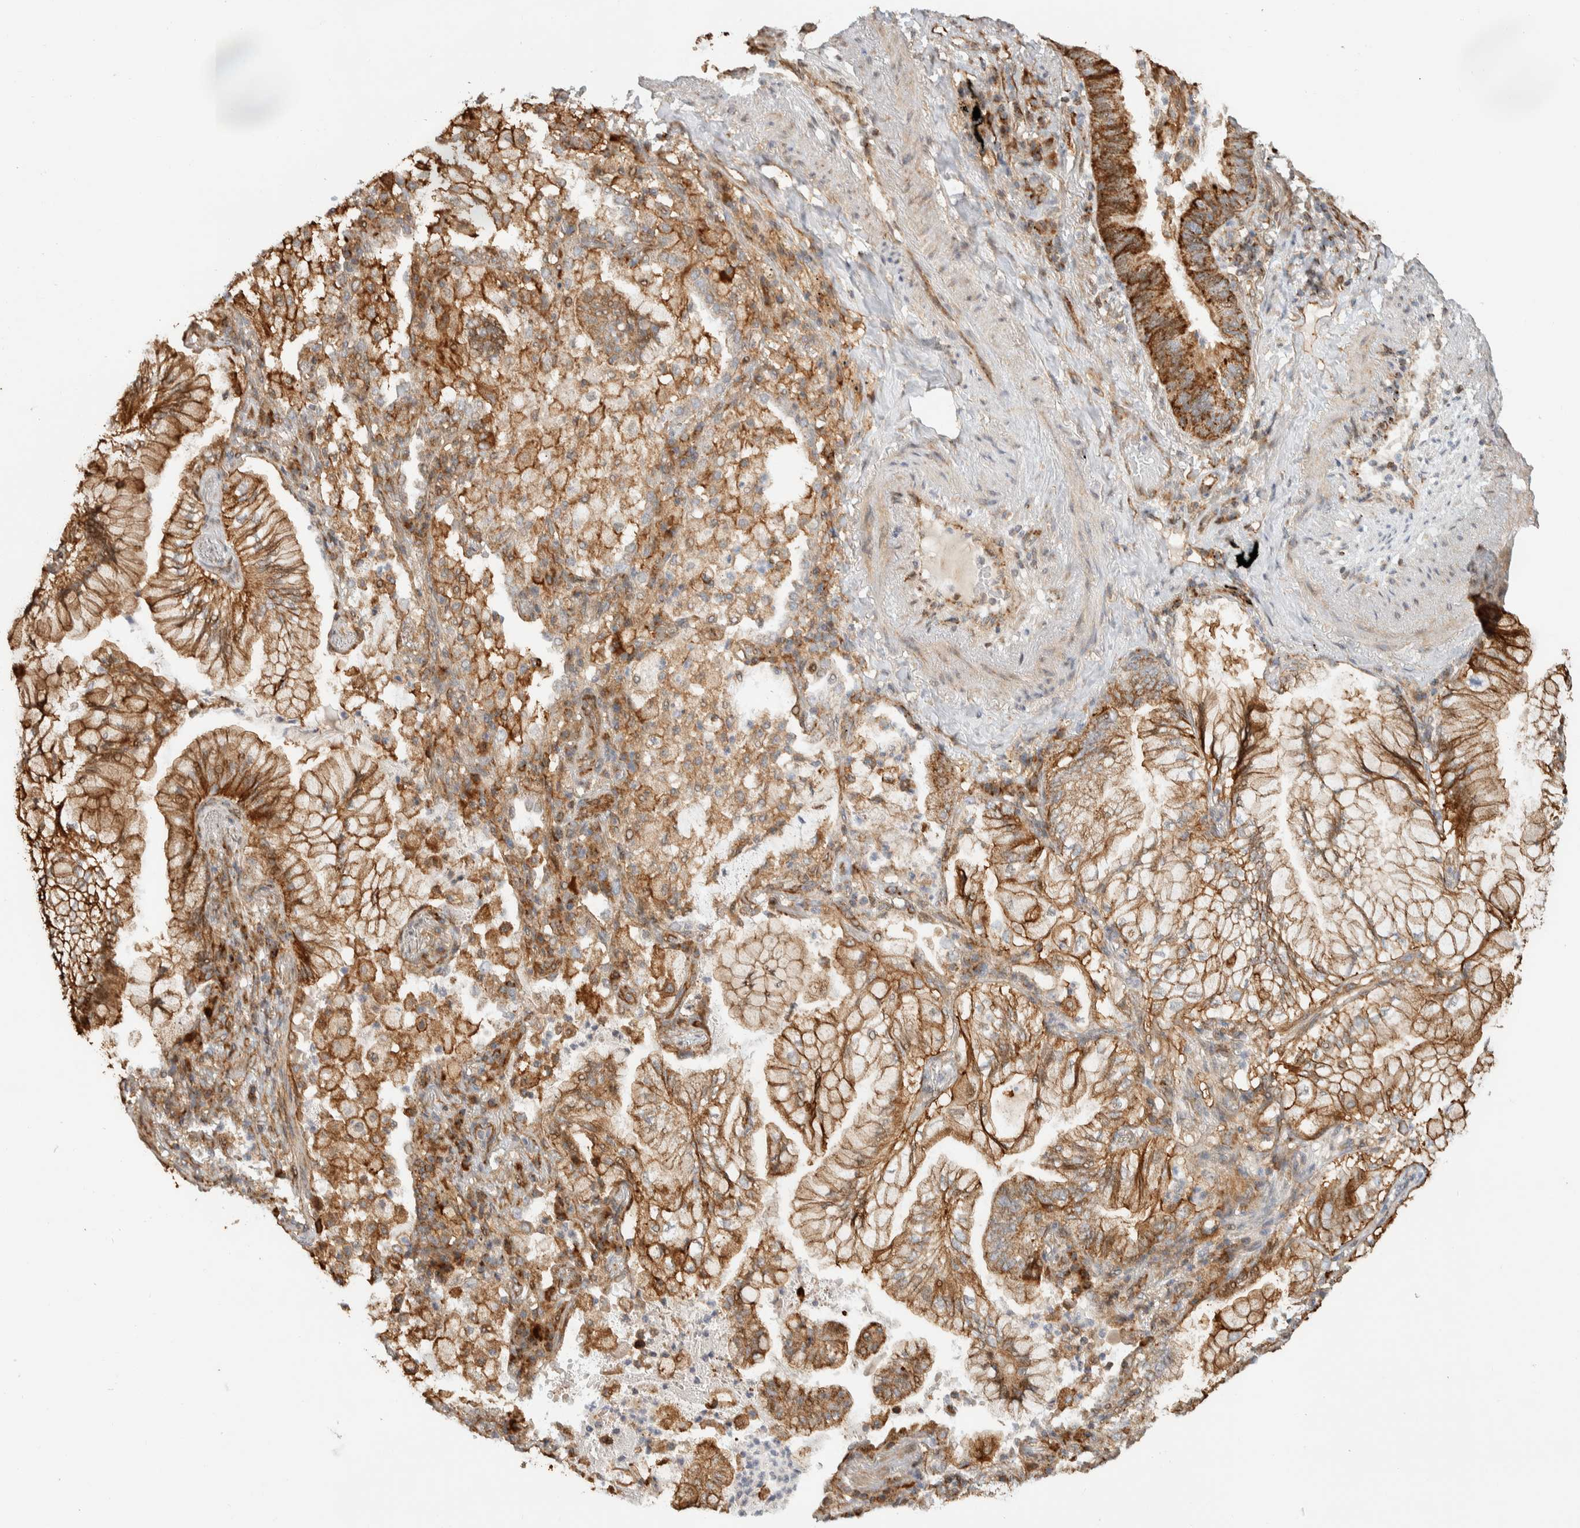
{"staining": {"intensity": "moderate", "quantity": ">75%", "location": "cytoplasmic/membranous"}, "tissue": "lung cancer", "cell_type": "Tumor cells", "image_type": "cancer", "snomed": [{"axis": "morphology", "description": "Adenocarcinoma, NOS"}, {"axis": "topography", "description": "Lung"}], "caption": "Brown immunohistochemical staining in human lung cancer (adenocarcinoma) shows moderate cytoplasmic/membranous staining in about >75% of tumor cells.", "gene": "KIF9", "patient": {"sex": "female", "age": 70}}